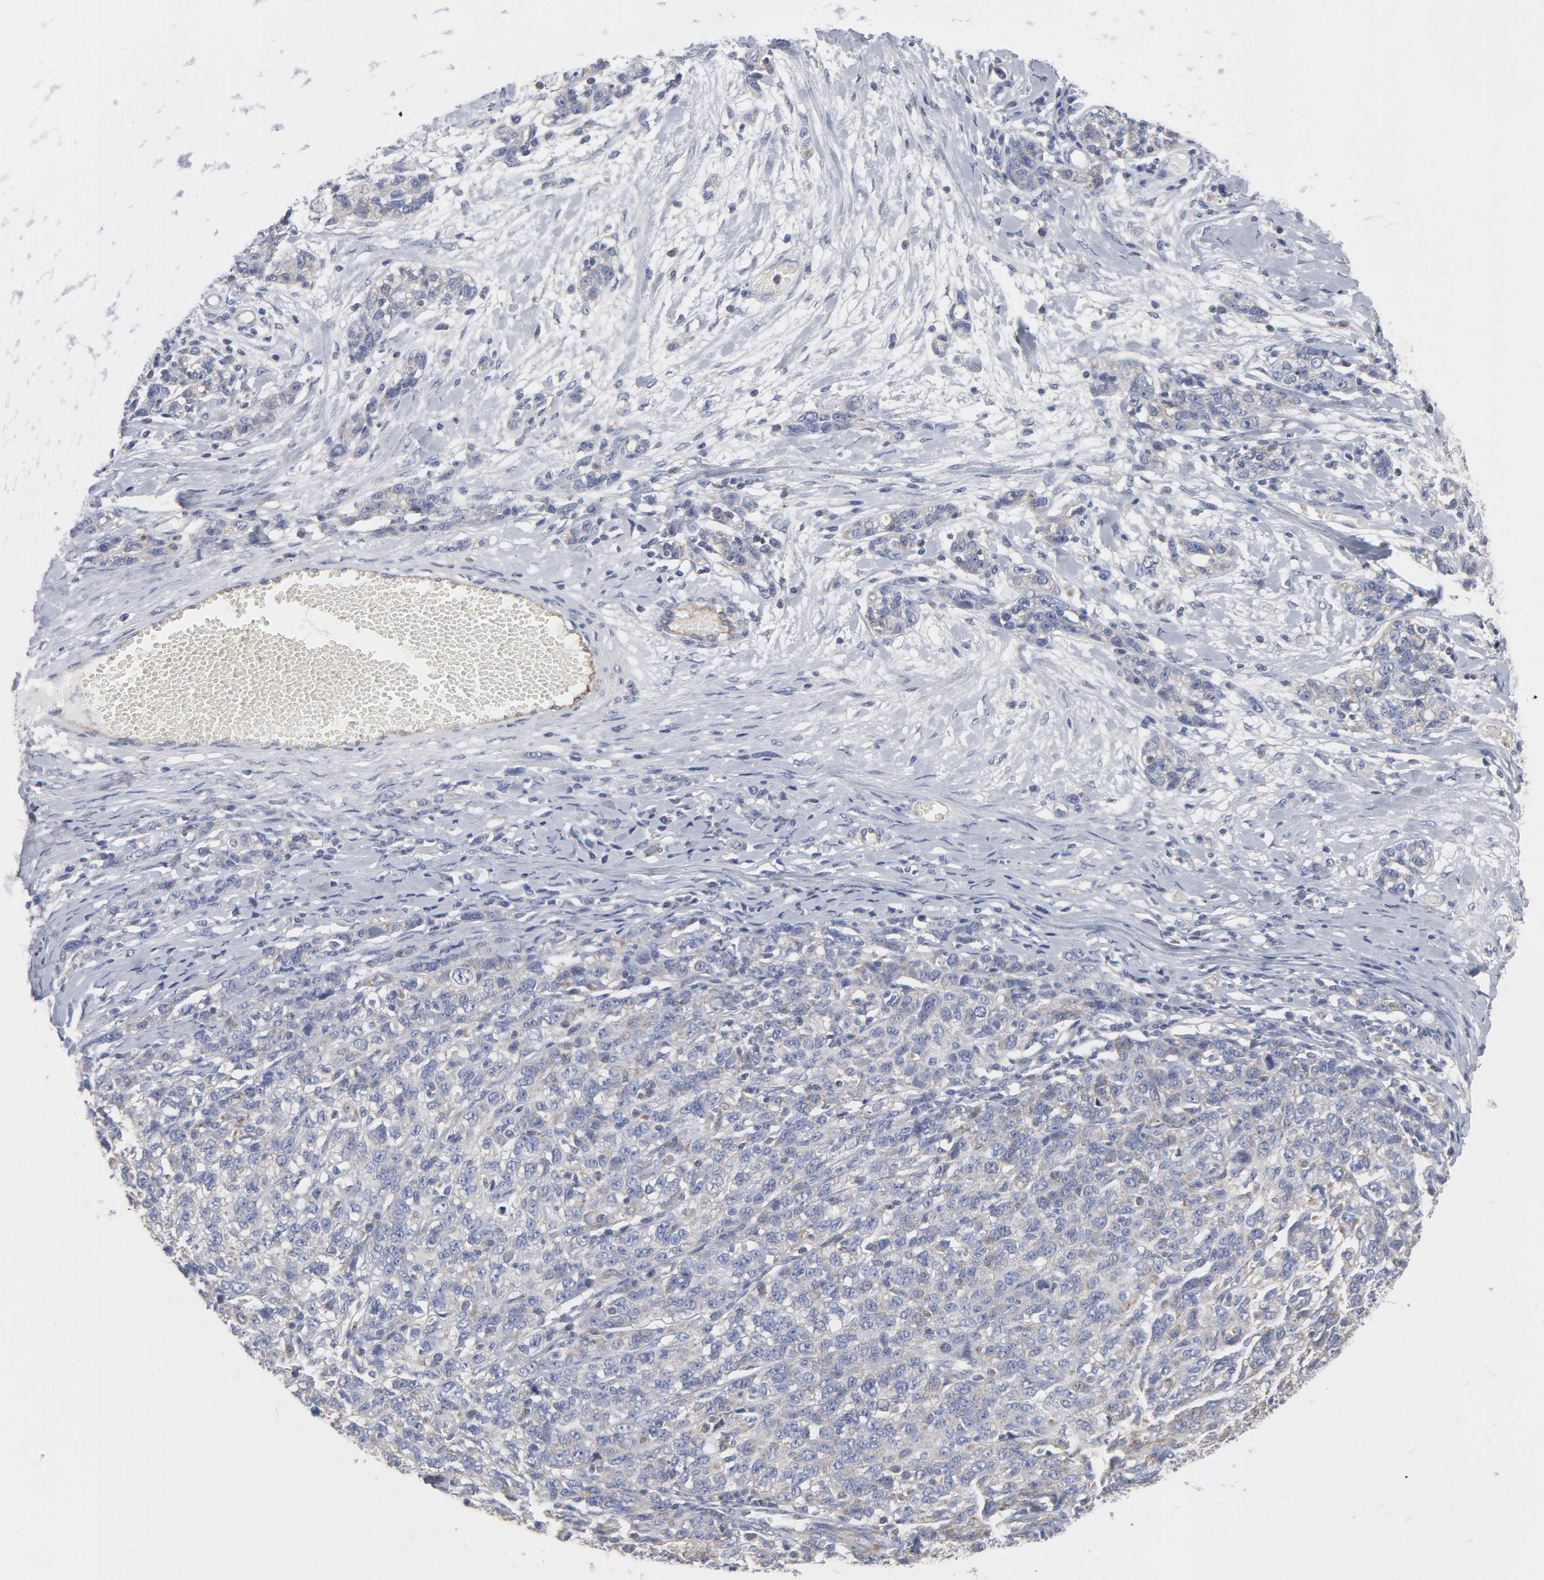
{"staining": {"intensity": "weak", "quantity": "25%-75%", "location": "cytoplasmic/membranous"}, "tissue": "ovarian cancer", "cell_type": "Tumor cells", "image_type": "cancer", "snomed": [{"axis": "morphology", "description": "Cystadenocarcinoma, serous, NOS"}, {"axis": "topography", "description": "Ovary"}], "caption": "The image demonstrates immunohistochemical staining of ovarian cancer. There is weak cytoplasmic/membranous staining is present in about 25%-75% of tumor cells.", "gene": "OXA1L", "patient": {"sex": "female", "age": 71}}